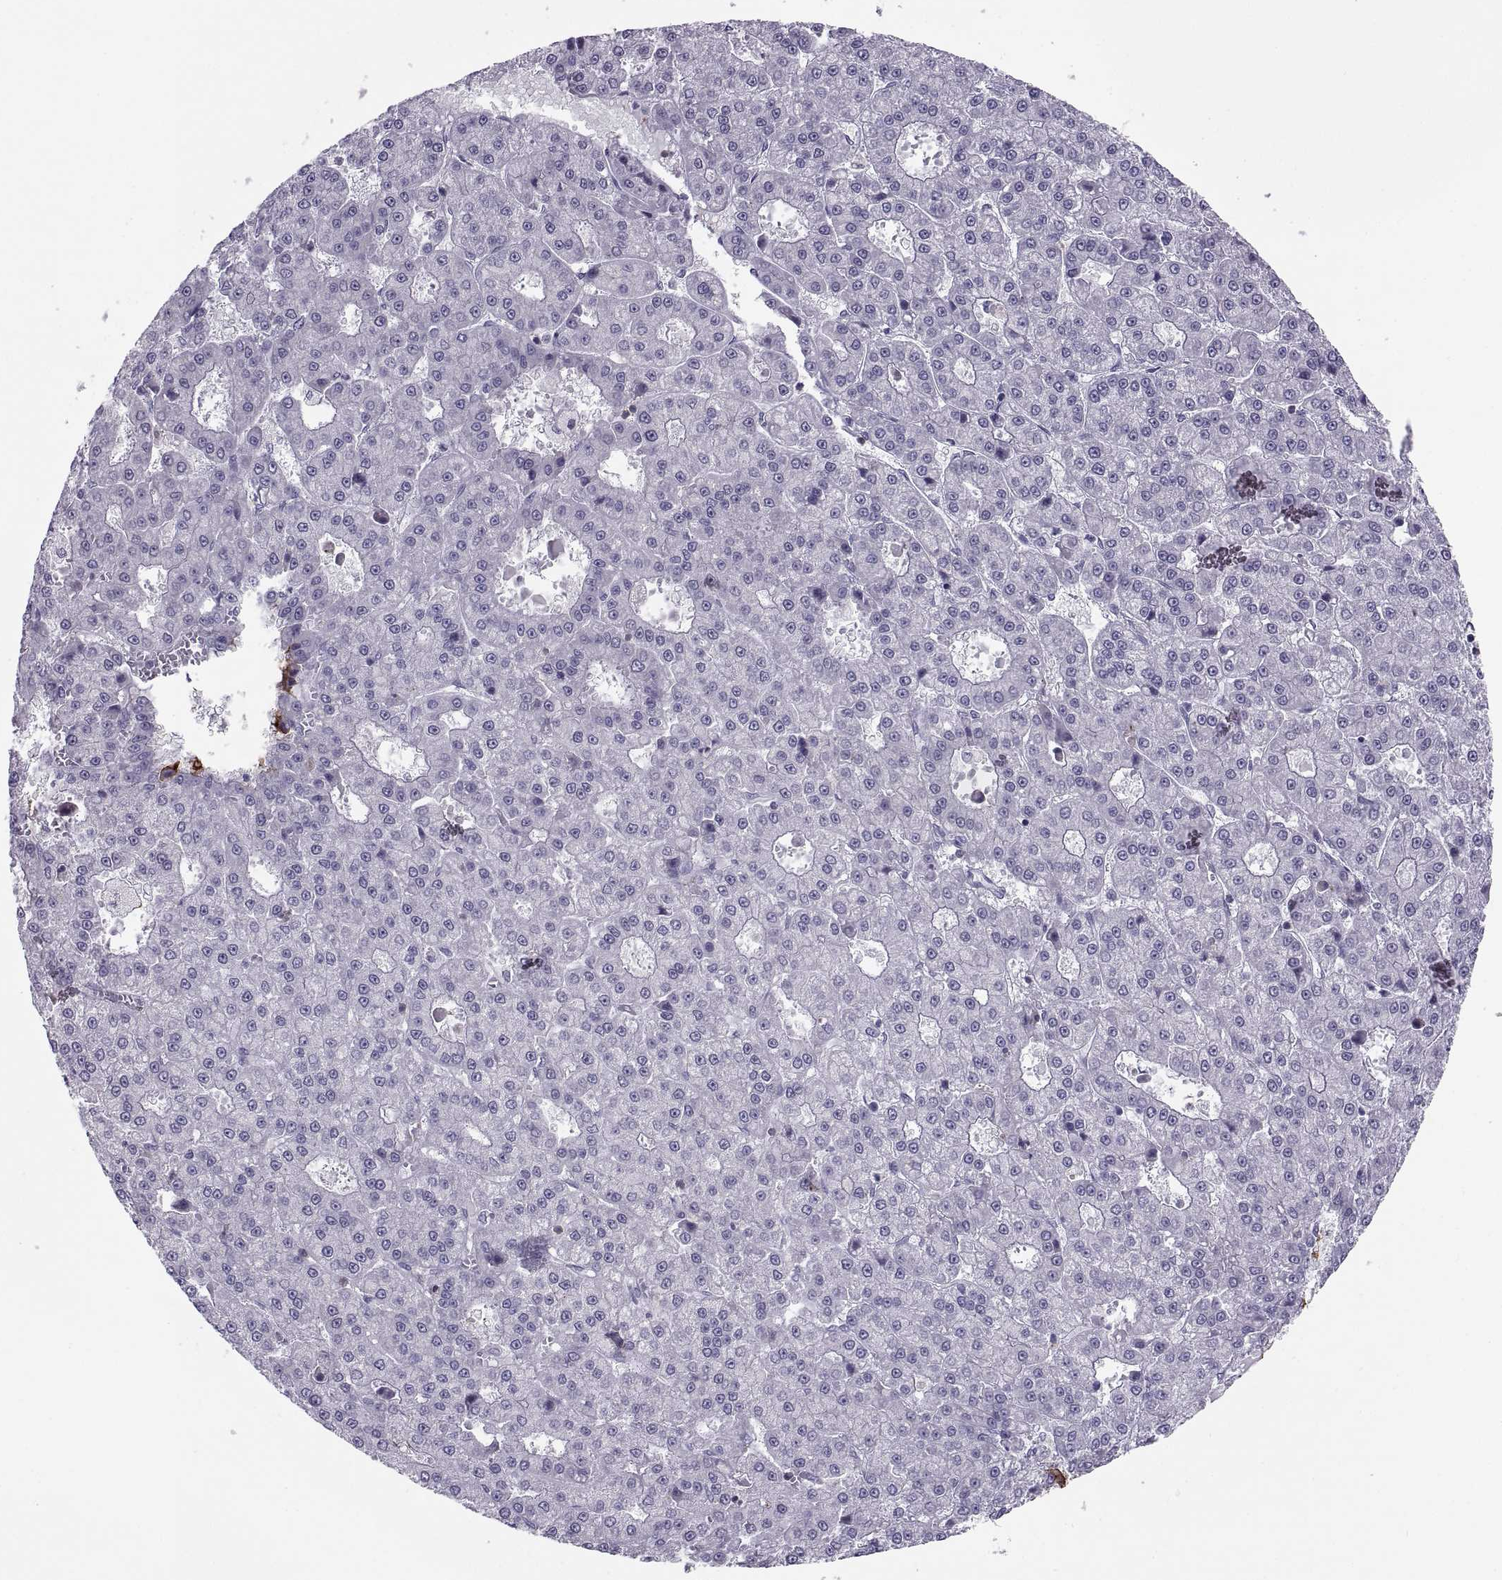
{"staining": {"intensity": "negative", "quantity": "none", "location": "none"}, "tissue": "liver cancer", "cell_type": "Tumor cells", "image_type": "cancer", "snomed": [{"axis": "morphology", "description": "Carcinoma, Hepatocellular, NOS"}, {"axis": "topography", "description": "Liver"}], "caption": "Immunohistochemical staining of human hepatocellular carcinoma (liver) reveals no significant expression in tumor cells. The staining is performed using DAB (3,3'-diaminobenzidine) brown chromogen with nuclei counter-stained in using hematoxylin.", "gene": "TTC21A", "patient": {"sex": "male", "age": 70}}